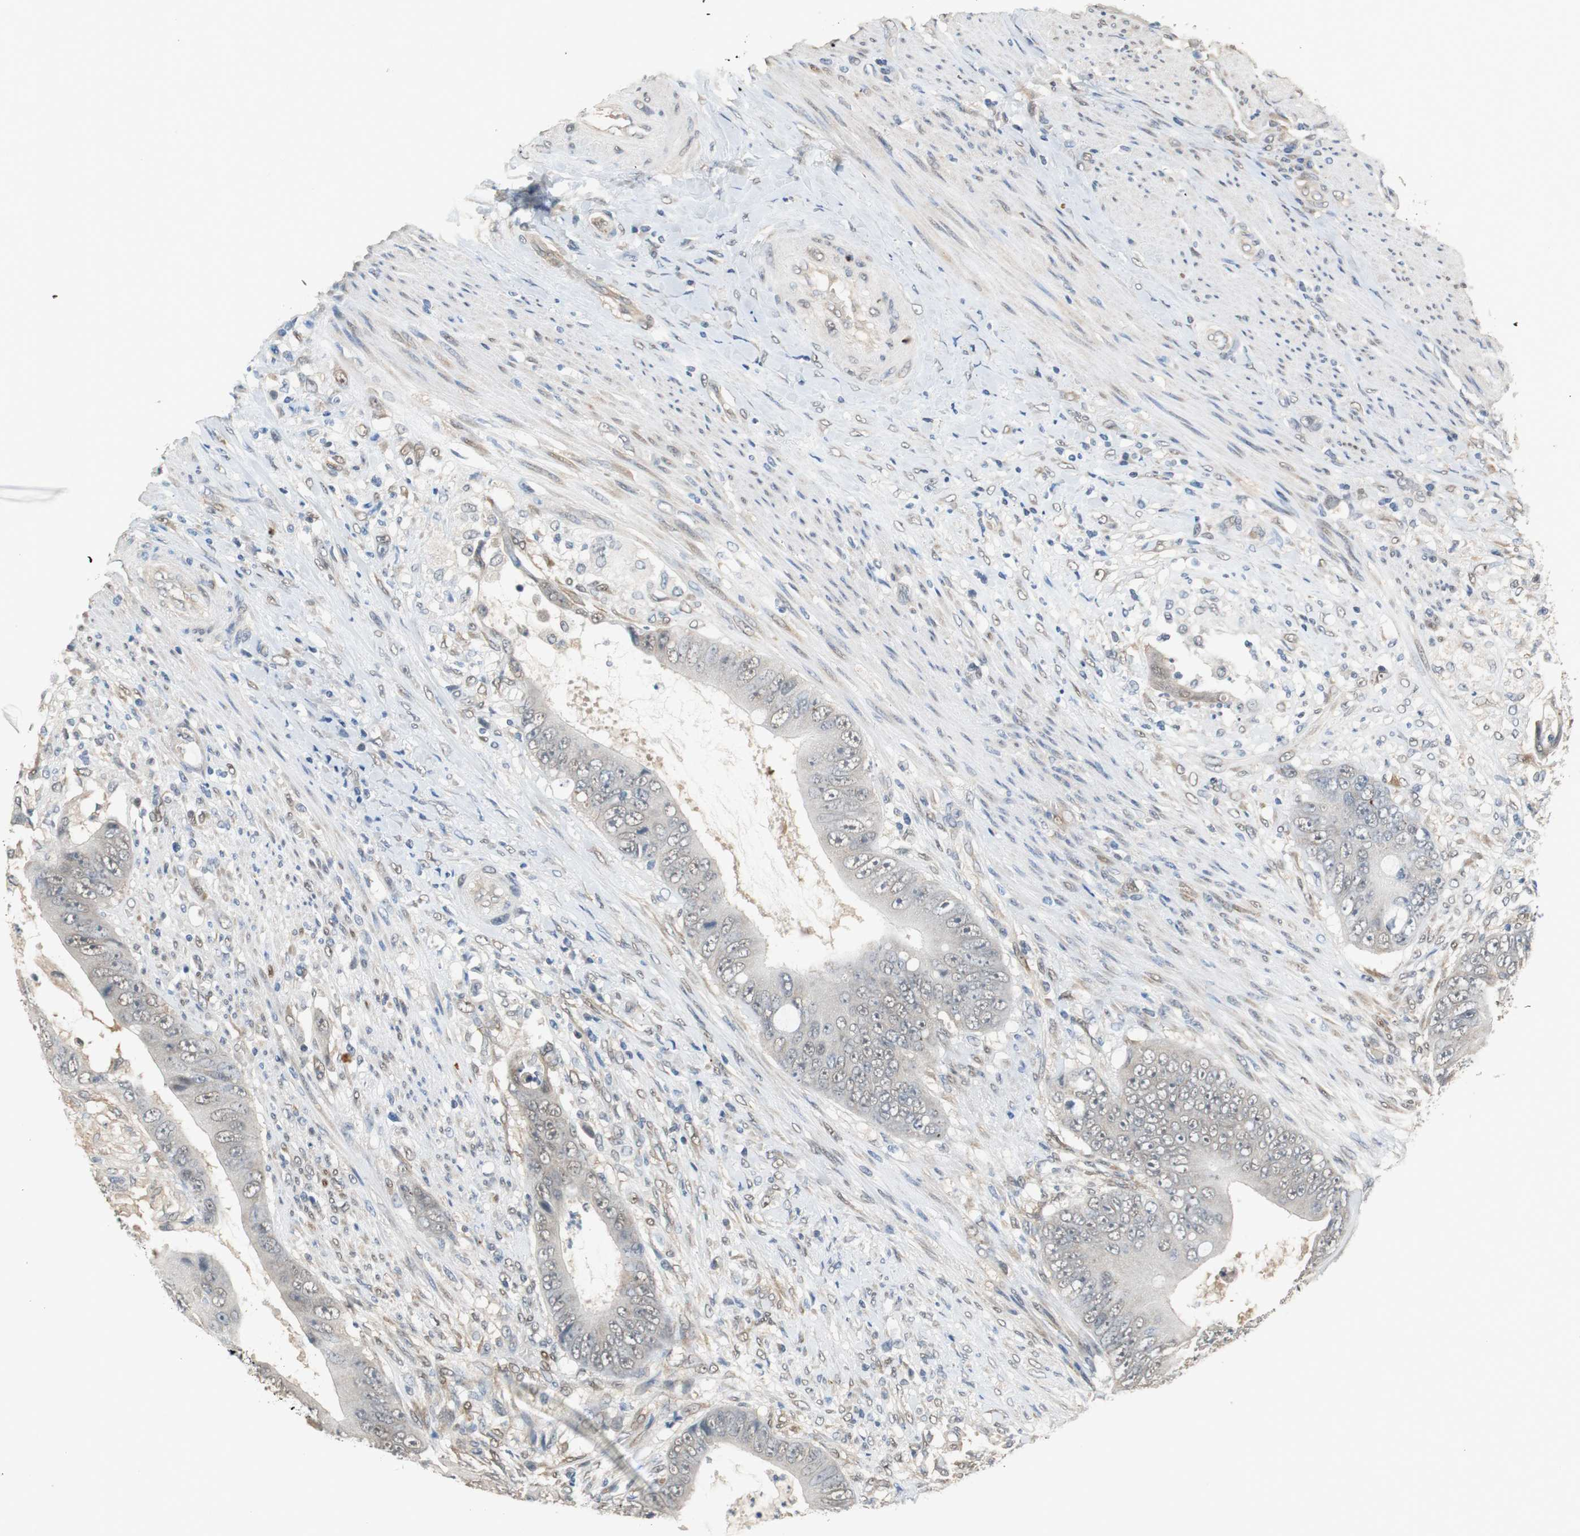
{"staining": {"intensity": "weak", "quantity": ">75%", "location": "cytoplasmic/membranous"}, "tissue": "colorectal cancer", "cell_type": "Tumor cells", "image_type": "cancer", "snomed": [{"axis": "morphology", "description": "Adenocarcinoma, NOS"}, {"axis": "topography", "description": "Rectum"}], "caption": "This image demonstrates IHC staining of human colorectal cancer (adenocarcinoma), with low weak cytoplasmic/membranous positivity in approximately >75% of tumor cells.", "gene": "UBQLN2", "patient": {"sex": "female", "age": 77}}